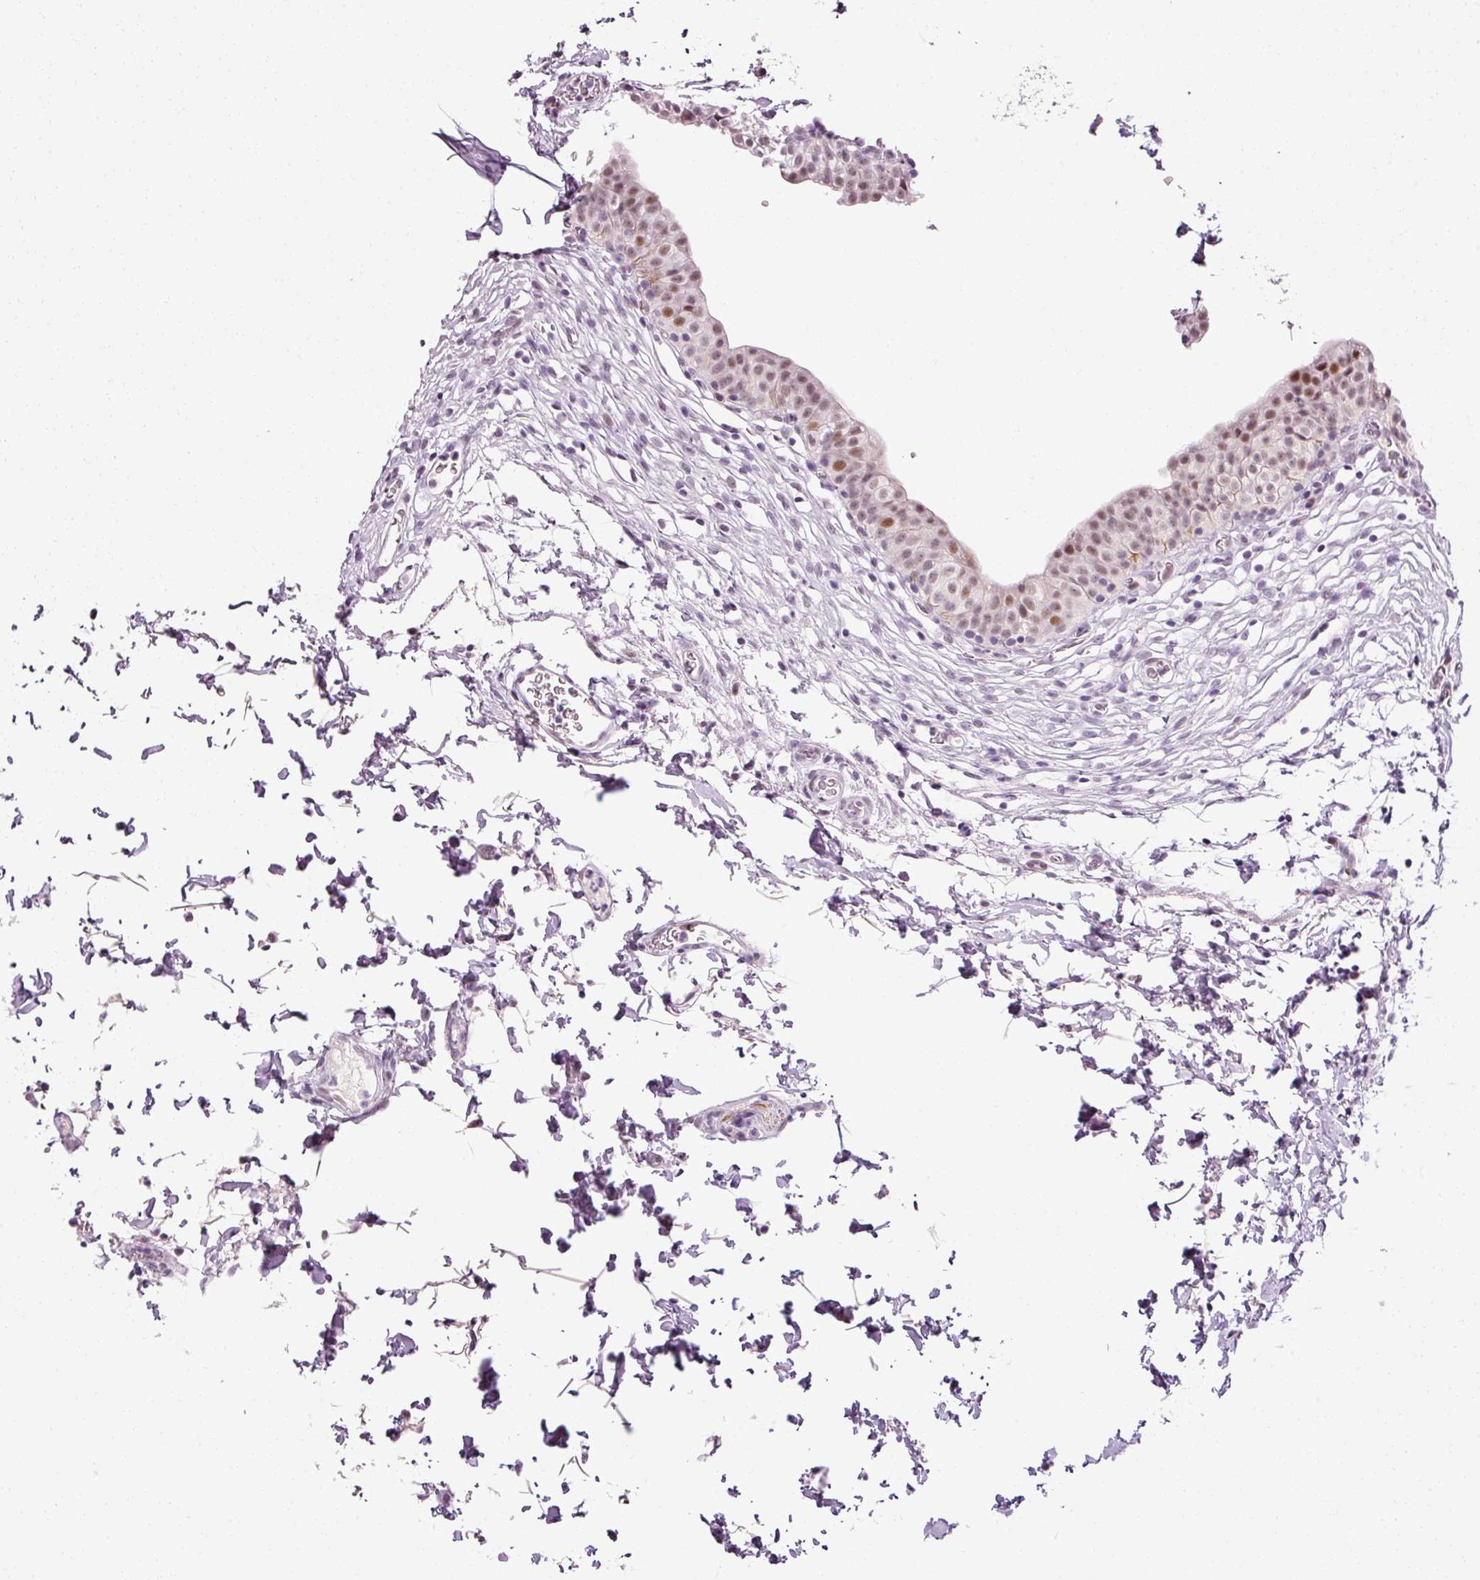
{"staining": {"intensity": "moderate", "quantity": ">75%", "location": "nuclear"}, "tissue": "urinary bladder", "cell_type": "Urothelial cells", "image_type": "normal", "snomed": [{"axis": "morphology", "description": "Normal tissue, NOS"}, {"axis": "topography", "description": "Urinary bladder"}, {"axis": "topography", "description": "Peripheral nerve tissue"}], "caption": "IHC of normal urinary bladder demonstrates medium levels of moderate nuclear positivity in approximately >75% of urothelial cells.", "gene": "ANKRD20A1", "patient": {"sex": "male", "age": 55}}